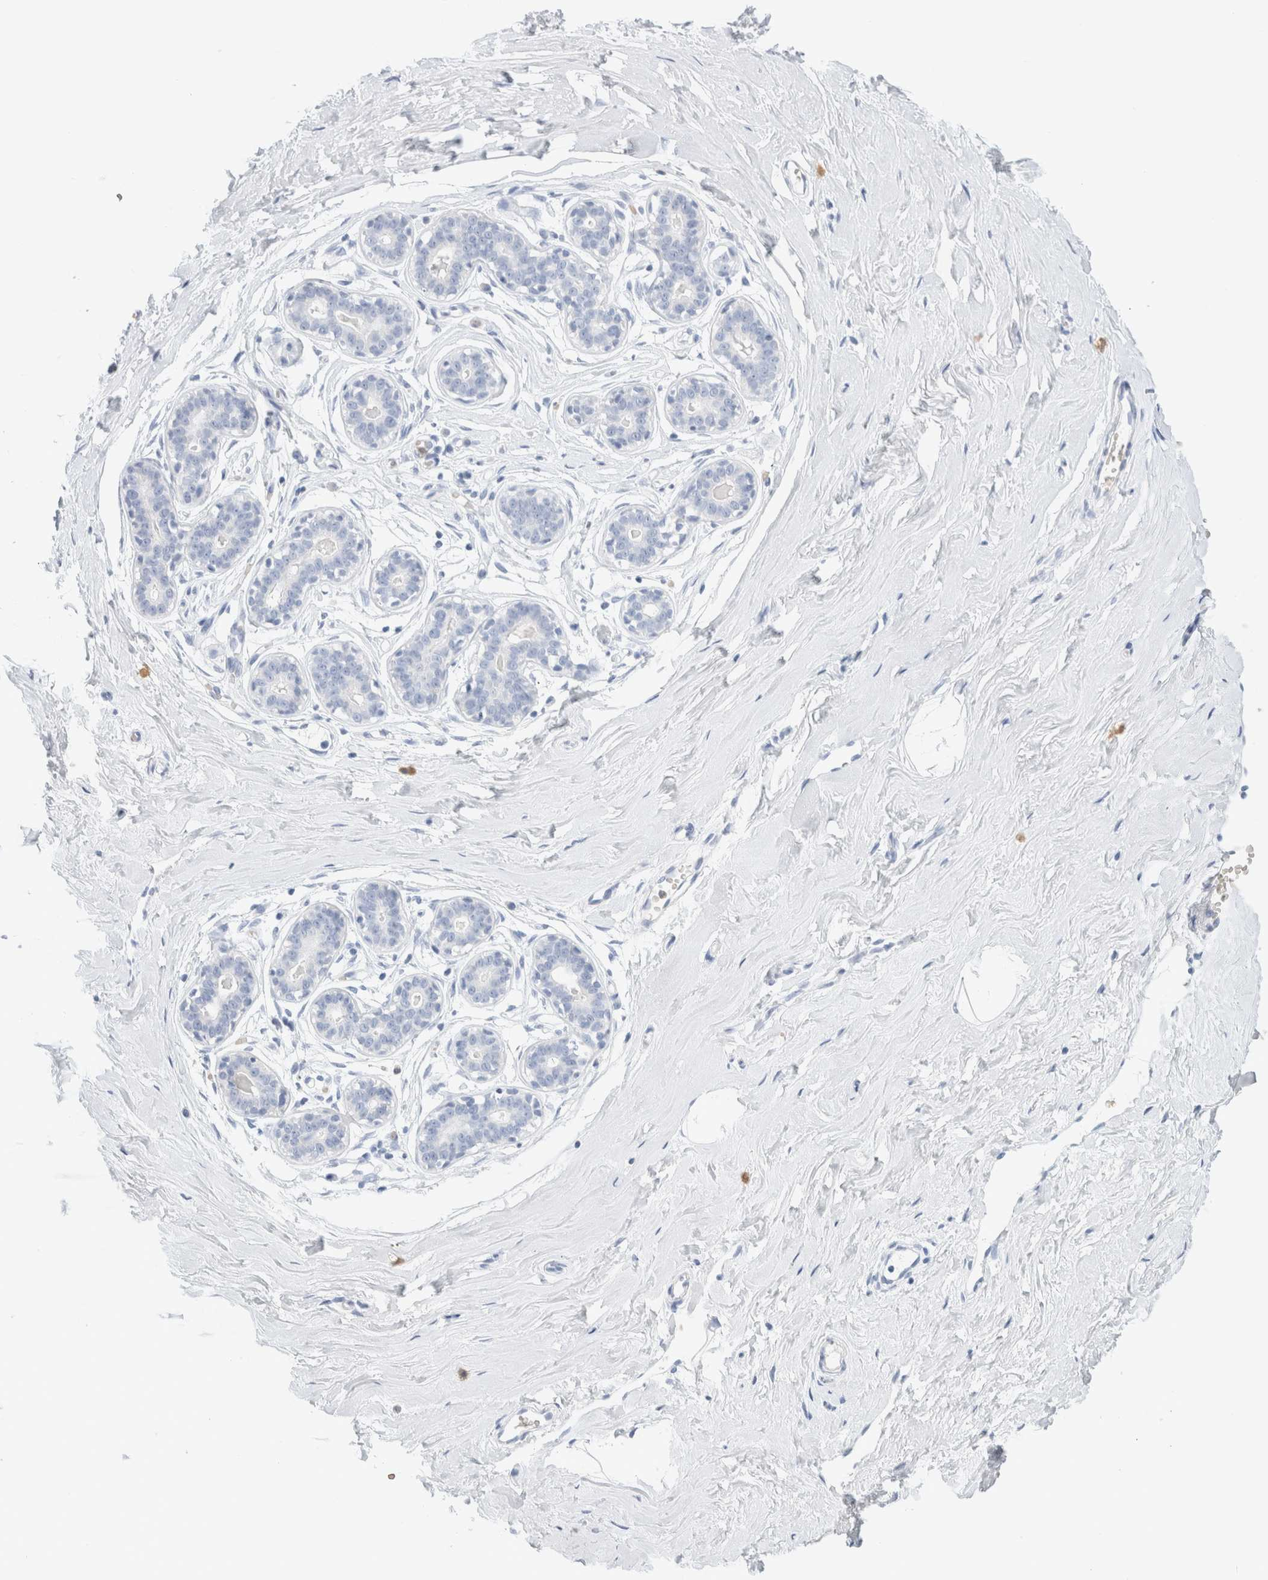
{"staining": {"intensity": "negative", "quantity": "none", "location": "none"}, "tissue": "breast", "cell_type": "Adipocytes", "image_type": "normal", "snomed": [{"axis": "morphology", "description": "Normal tissue, NOS"}, {"axis": "topography", "description": "Breast"}], "caption": "The micrograph displays no significant positivity in adipocytes of breast.", "gene": "ARG1", "patient": {"sex": "female", "age": 23}}